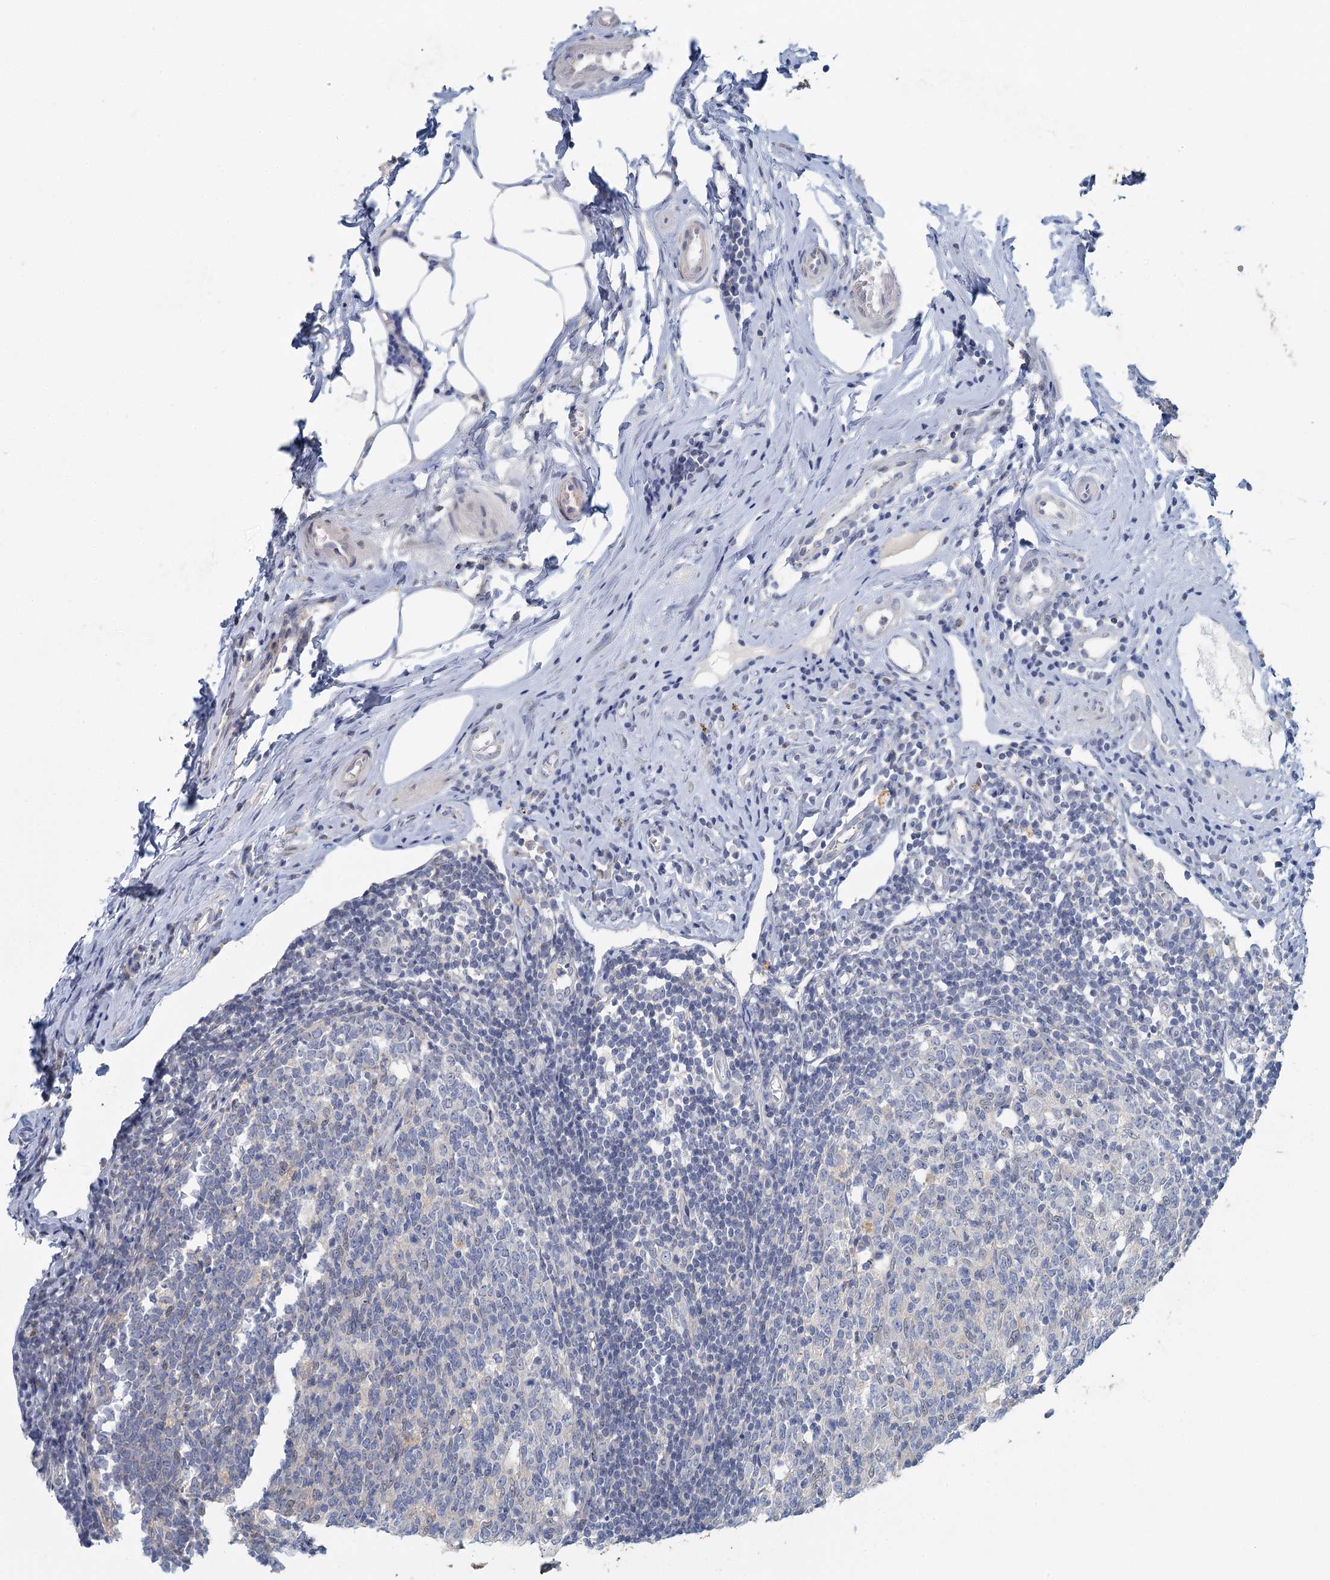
{"staining": {"intensity": "moderate", "quantity": "25%-75%", "location": "cytoplasmic/membranous"}, "tissue": "appendix", "cell_type": "Glandular cells", "image_type": "normal", "snomed": [{"axis": "morphology", "description": "Normal tissue, NOS"}, {"axis": "topography", "description": "Appendix"}], "caption": "Immunohistochemistry (IHC) staining of benign appendix, which shows medium levels of moderate cytoplasmic/membranous expression in about 25%-75% of glandular cells indicating moderate cytoplasmic/membranous protein positivity. The staining was performed using DAB (3,3'-diaminobenzidine) (brown) for protein detection and nuclei were counterstained in hematoxylin (blue).", "gene": "MYO7B", "patient": {"sex": "female", "age": 54}}